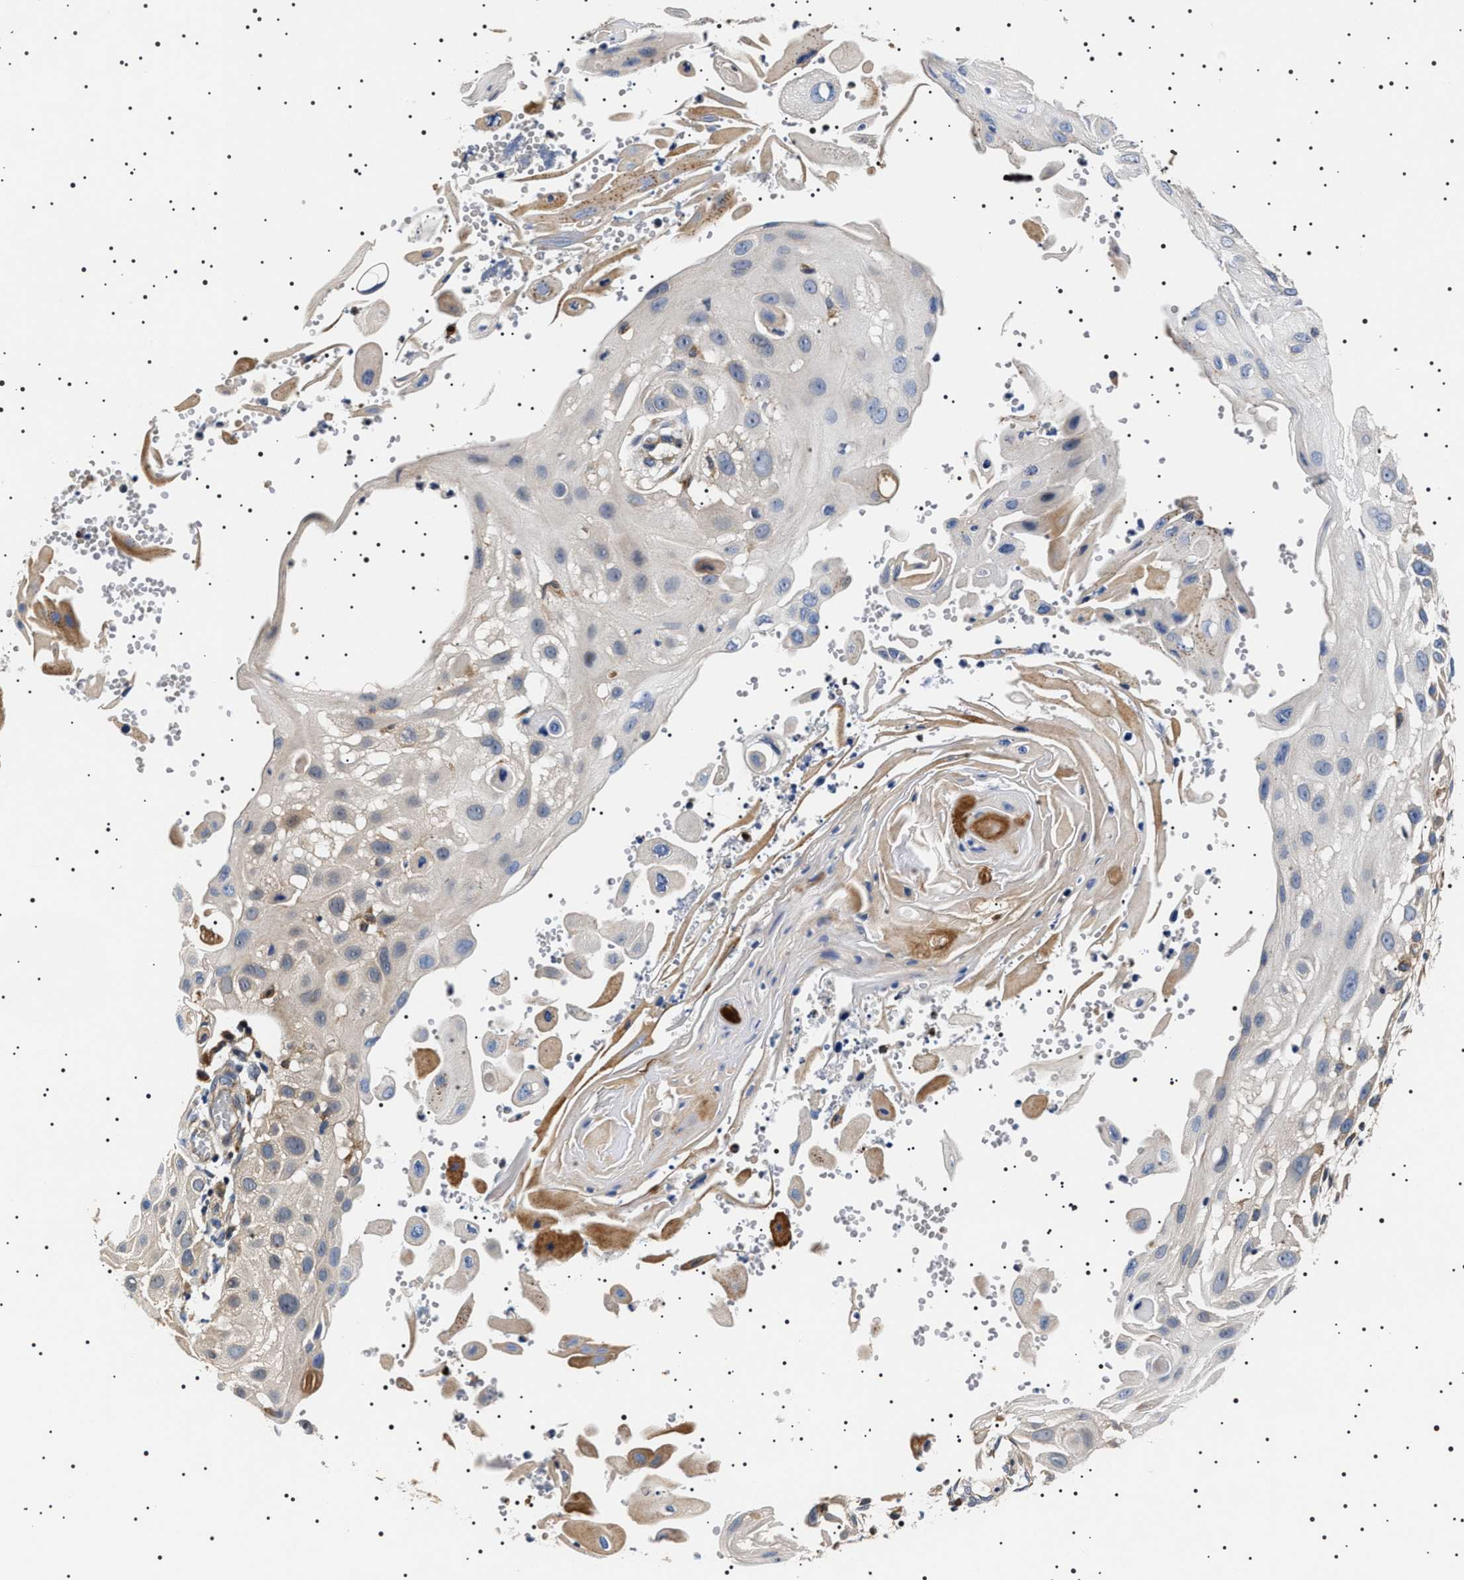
{"staining": {"intensity": "negative", "quantity": "none", "location": "none"}, "tissue": "skin cancer", "cell_type": "Tumor cells", "image_type": "cancer", "snomed": [{"axis": "morphology", "description": "Squamous cell carcinoma, NOS"}, {"axis": "topography", "description": "Skin"}], "caption": "Tumor cells show no significant positivity in skin cancer.", "gene": "SLC4A7", "patient": {"sex": "female", "age": 44}}